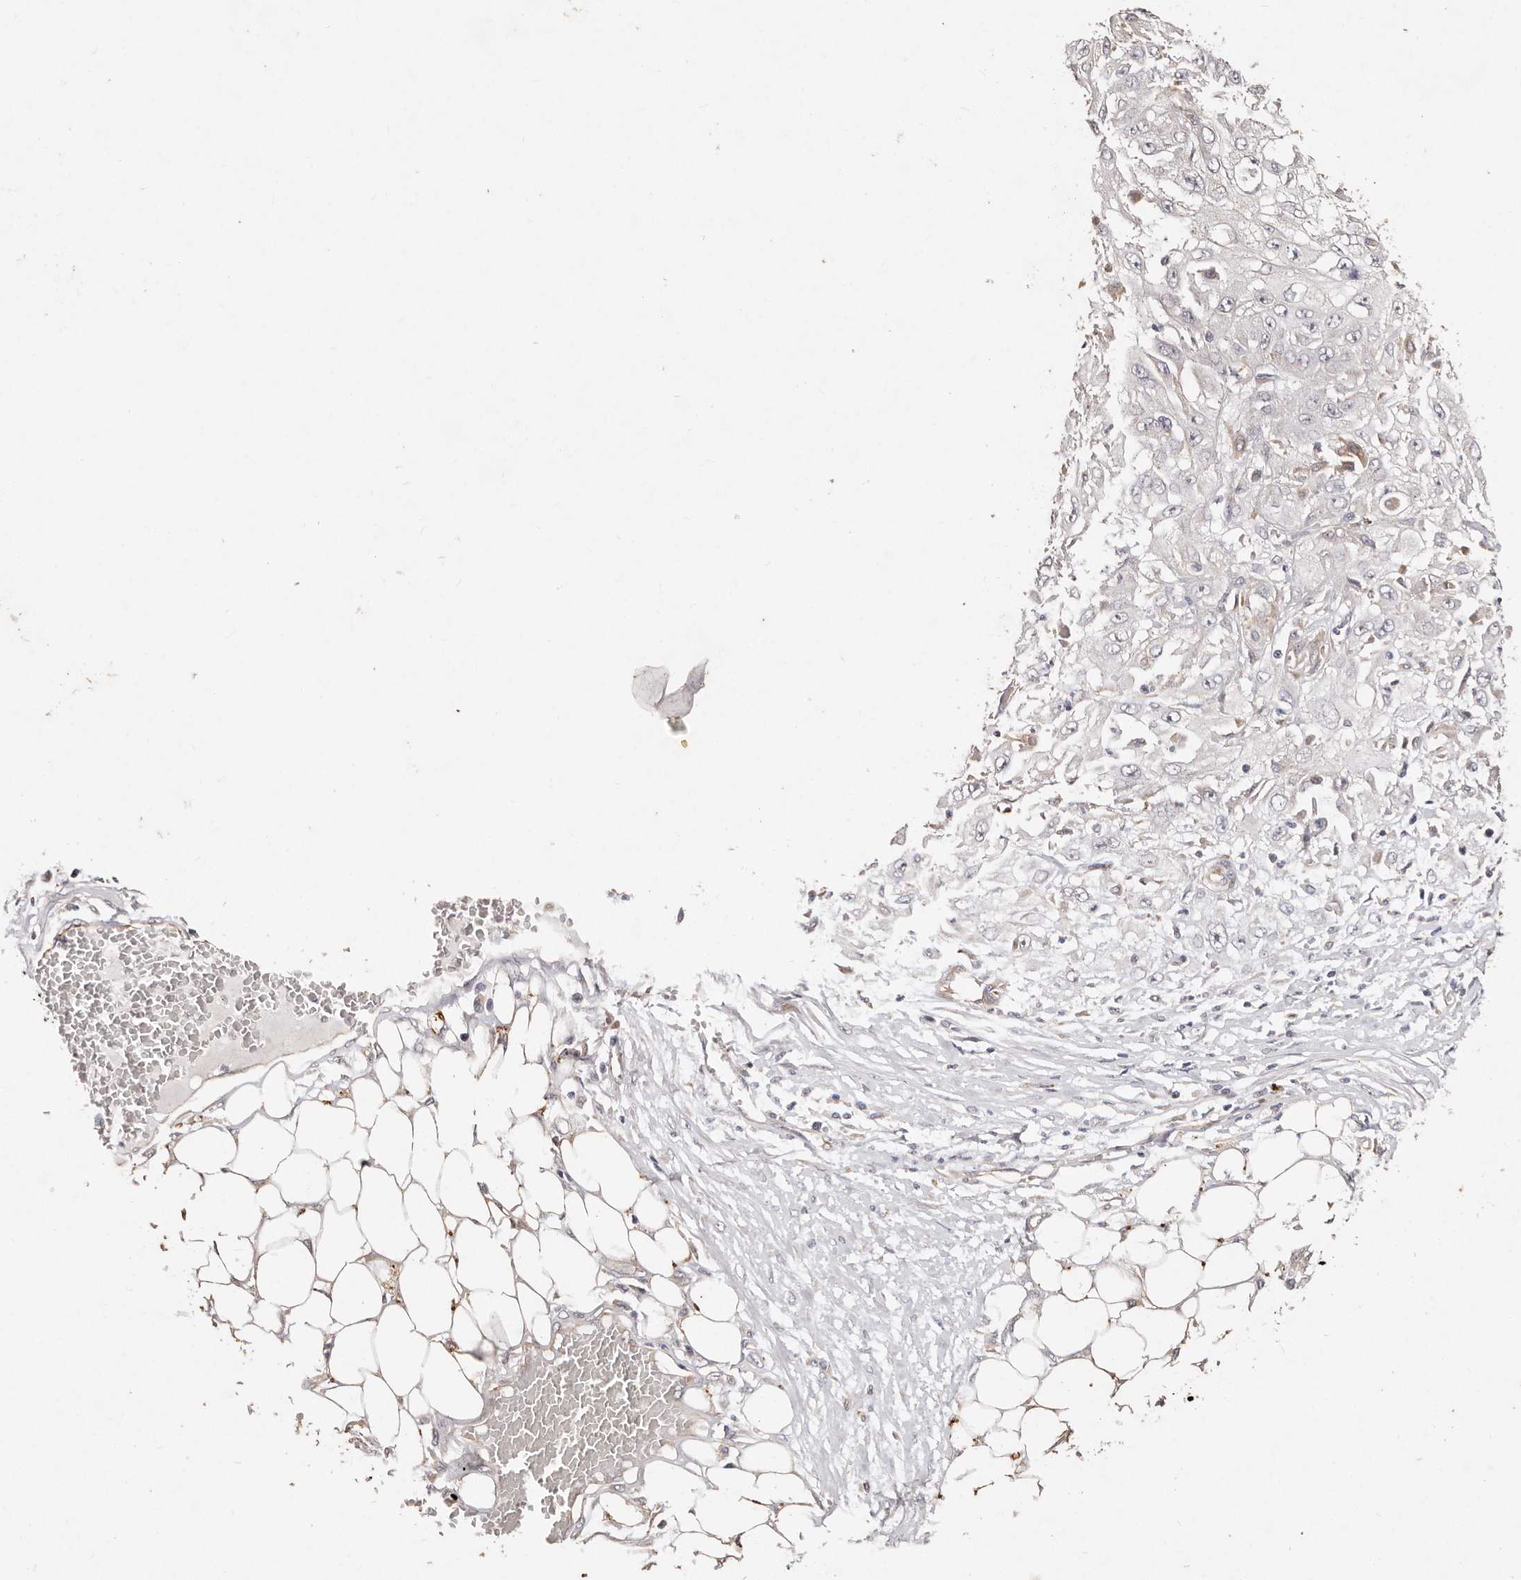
{"staining": {"intensity": "negative", "quantity": "none", "location": "none"}, "tissue": "skin cancer", "cell_type": "Tumor cells", "image_type": "cancer", "snomed": [{"axis": "morphology", "description": "Squamous cell carcinoma, NOS"}, {"axis": "morphology", "description": "Squamous cell carcinoma, metastatic, NOS"}, {"axis": "topography", "description": "Skin"}, {"axis": "topography", "description": "Lymph node"}], "caption": "Skin metastatic squamous cell carcinoma stained for a protein using immunohistochemistry exhibits no expression tumor cells.", "gene": "THBS3", "patient": {"sex": "male", "age": 75}}